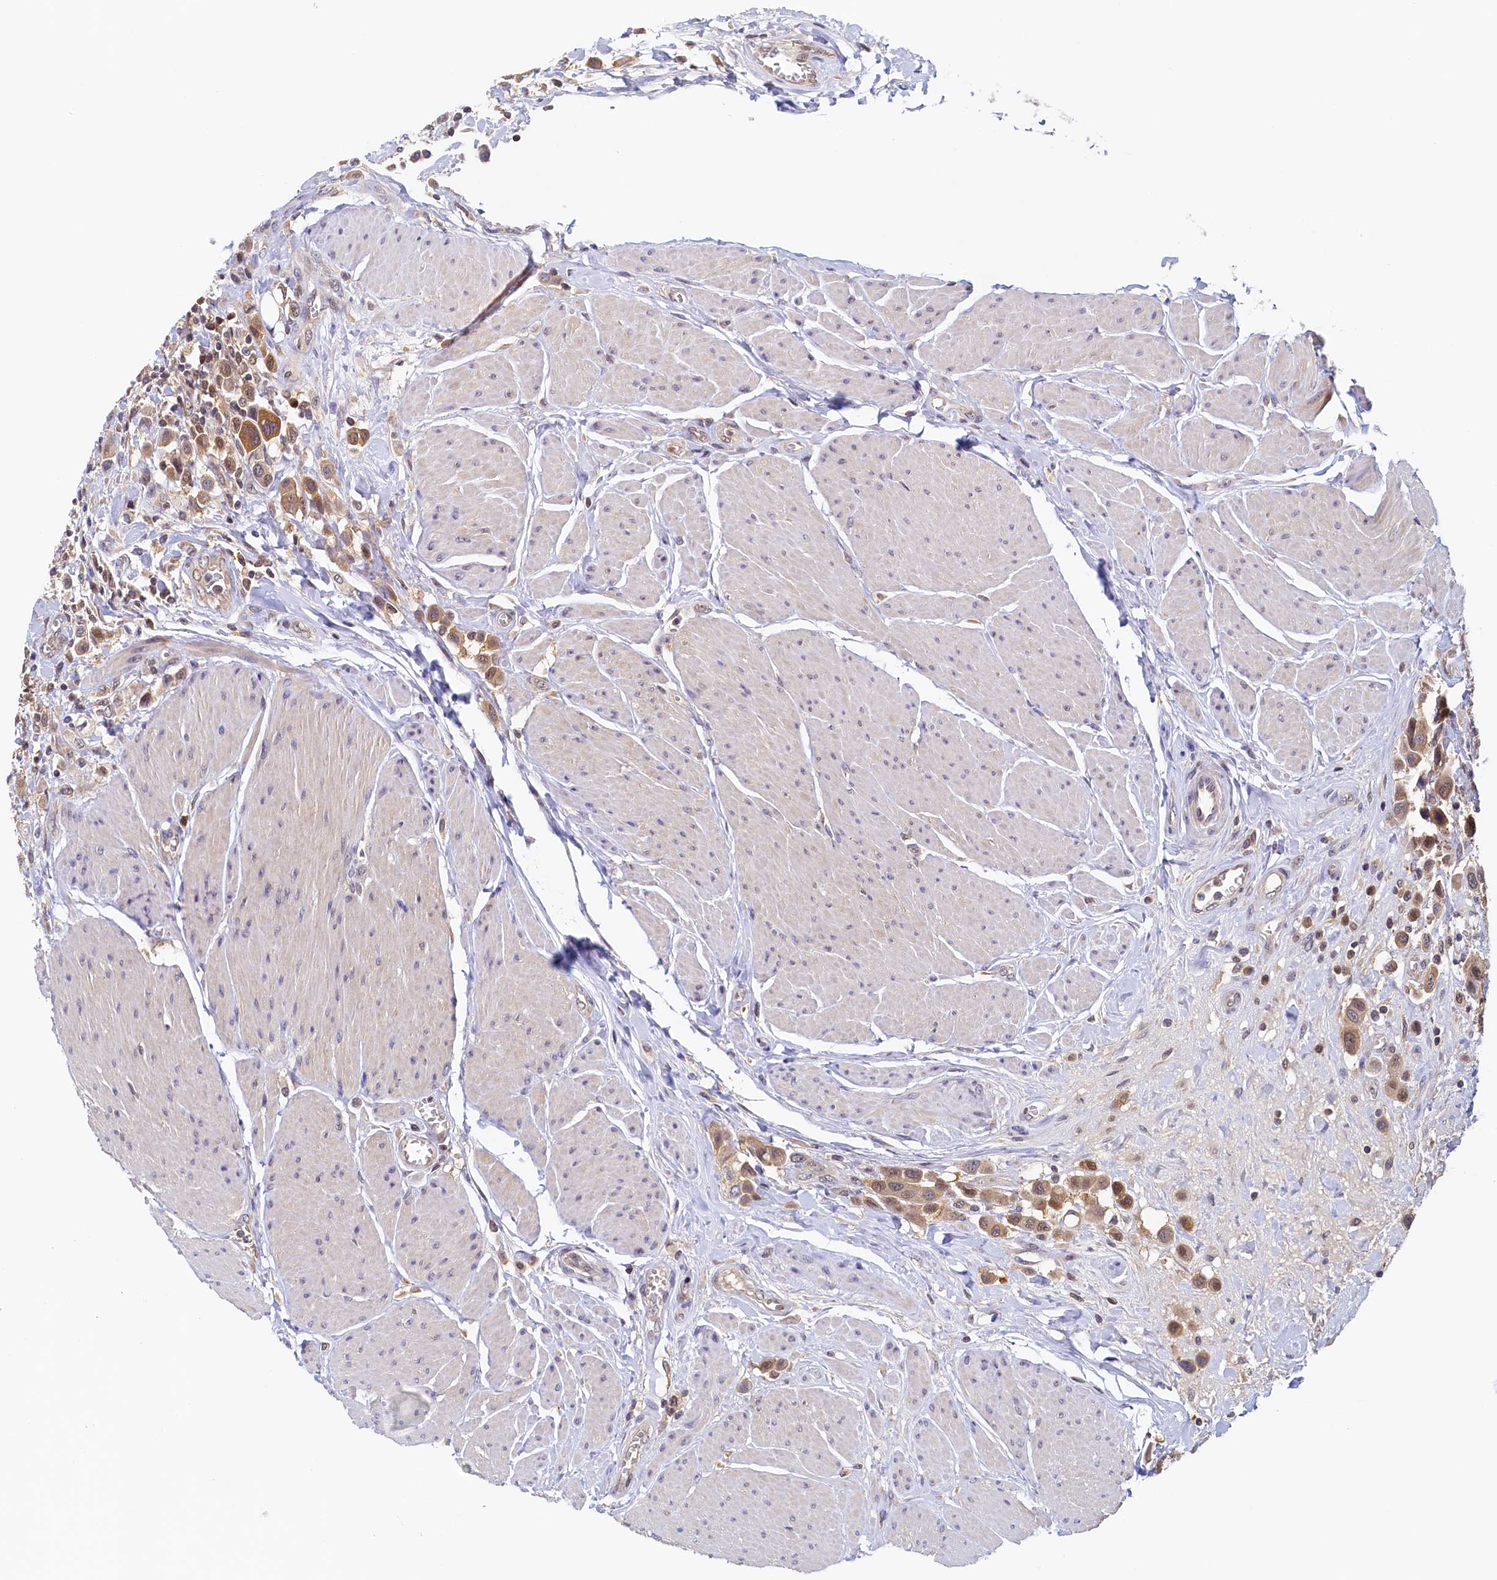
{"staining": {"intensity": "moderate", "quantity": ">75%", "location": "cytoplasmic/membranous,nuclear"}, "tissue": "urothelial cancer", "cell_type": "Tumor cells", "image_type": "cancer", "snomed": [{"axis": "morphology", "description": "Urothelial carcinoma, High grade"}, {"axis": "topography", "description": "Urinary bladder"}], "caption": "Brown immunohistochemical staining in human urothelial cancer displays moderate cytoplasmic/membranous and nuclear expression in about >75% of tumor cells.", "gene": "PAAF1", "patient": {"sex": "male", "age": 50}}